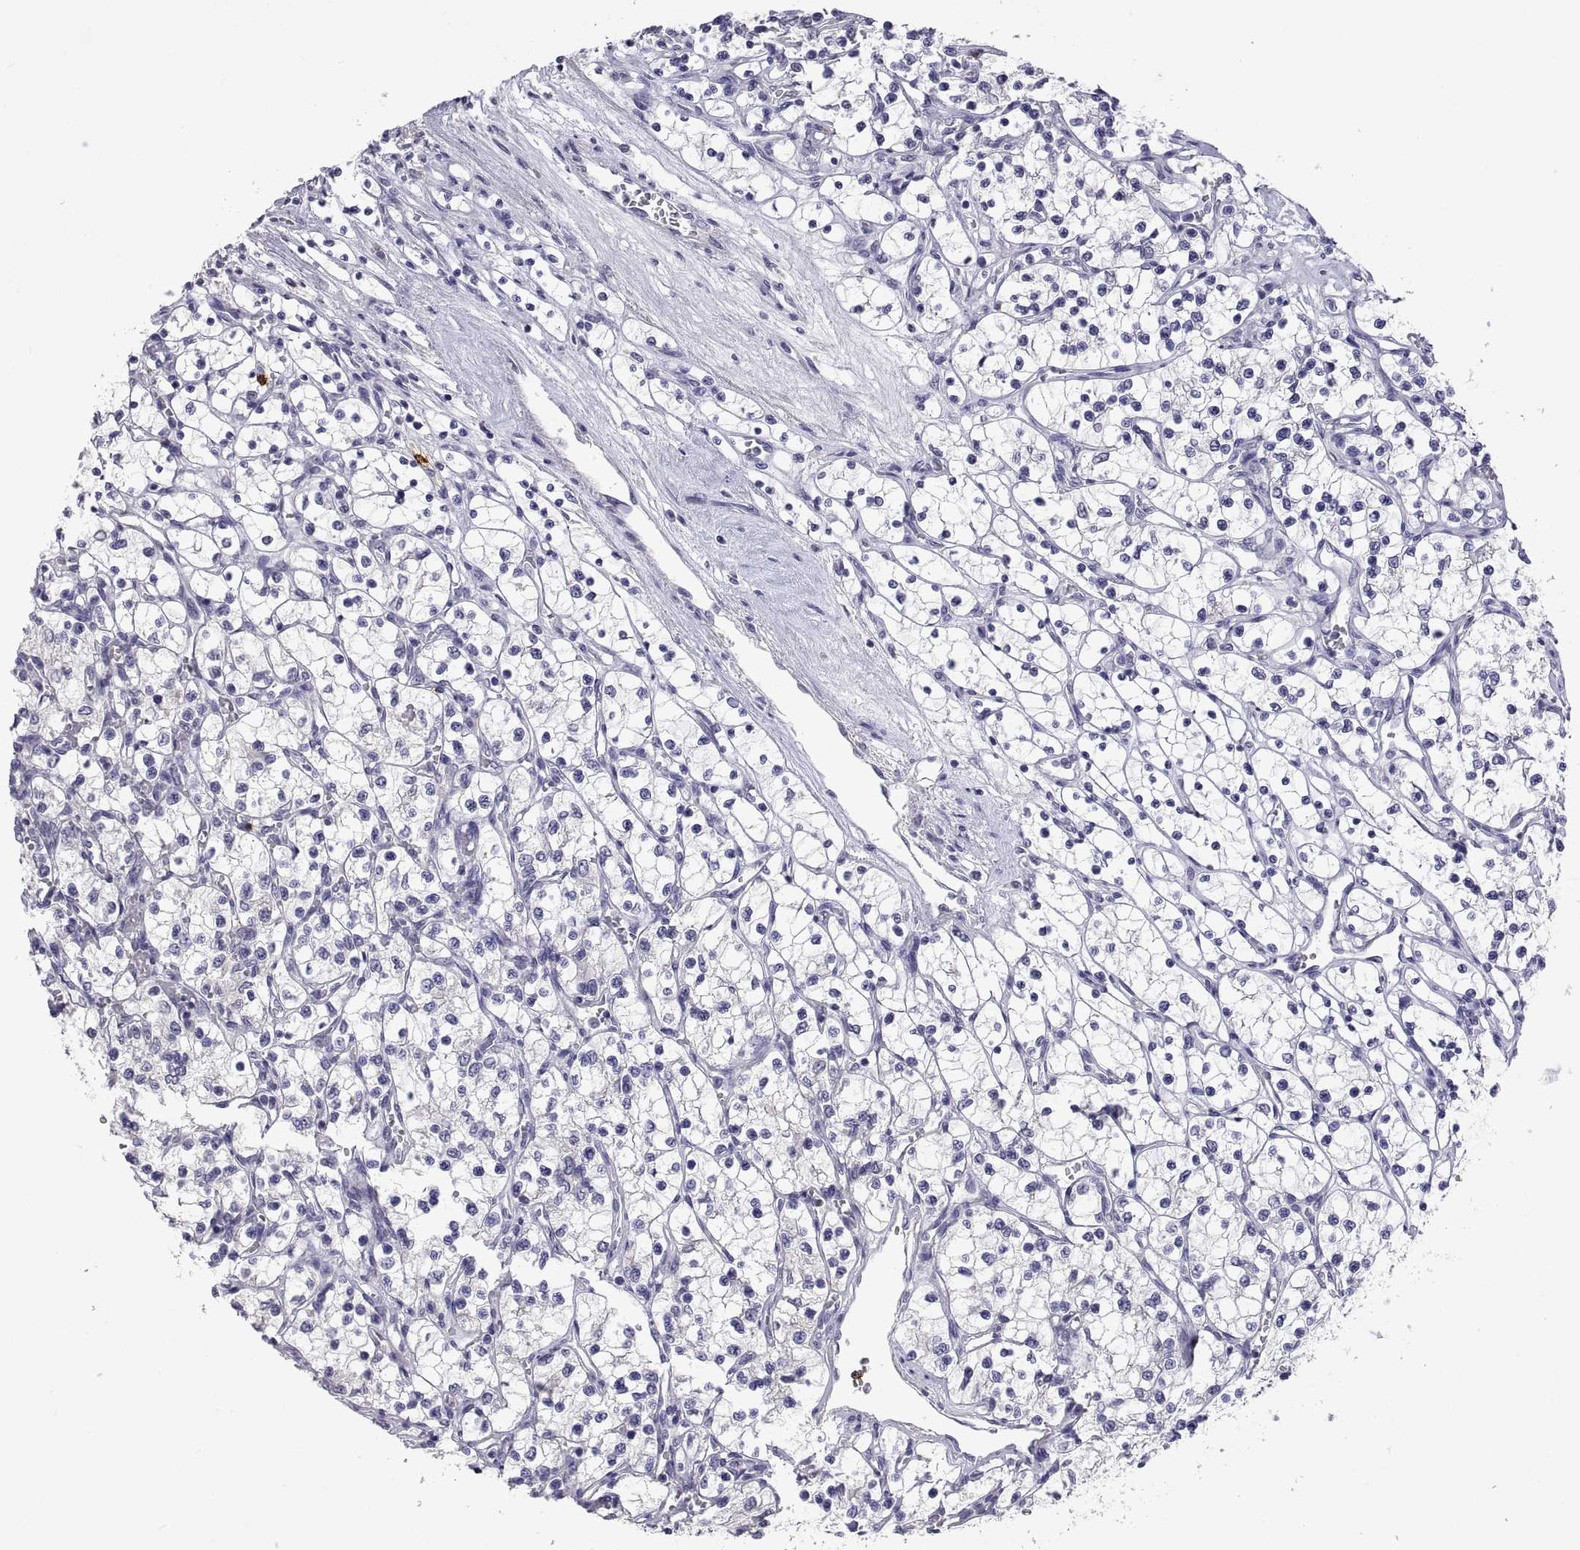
{"staining": {"intensity": "negative", "quantity": "none", "location": "none"}, "tissue": "renal cancer", "cell_type": "Tumor cells", "image_type": "cancer", "snomed": [{"axis": "morphology", "description": "Adenocarcinoma, NOS"}, {"axis": "topography", "description": "Kidney"}], "caption": "Immunohistochemical staining of human adenocarcinoma (renal) demonstrates no significant positivity in tumor cells.", "gene": "MS4A1", "patient": {"sex": "female", "age": 69}}